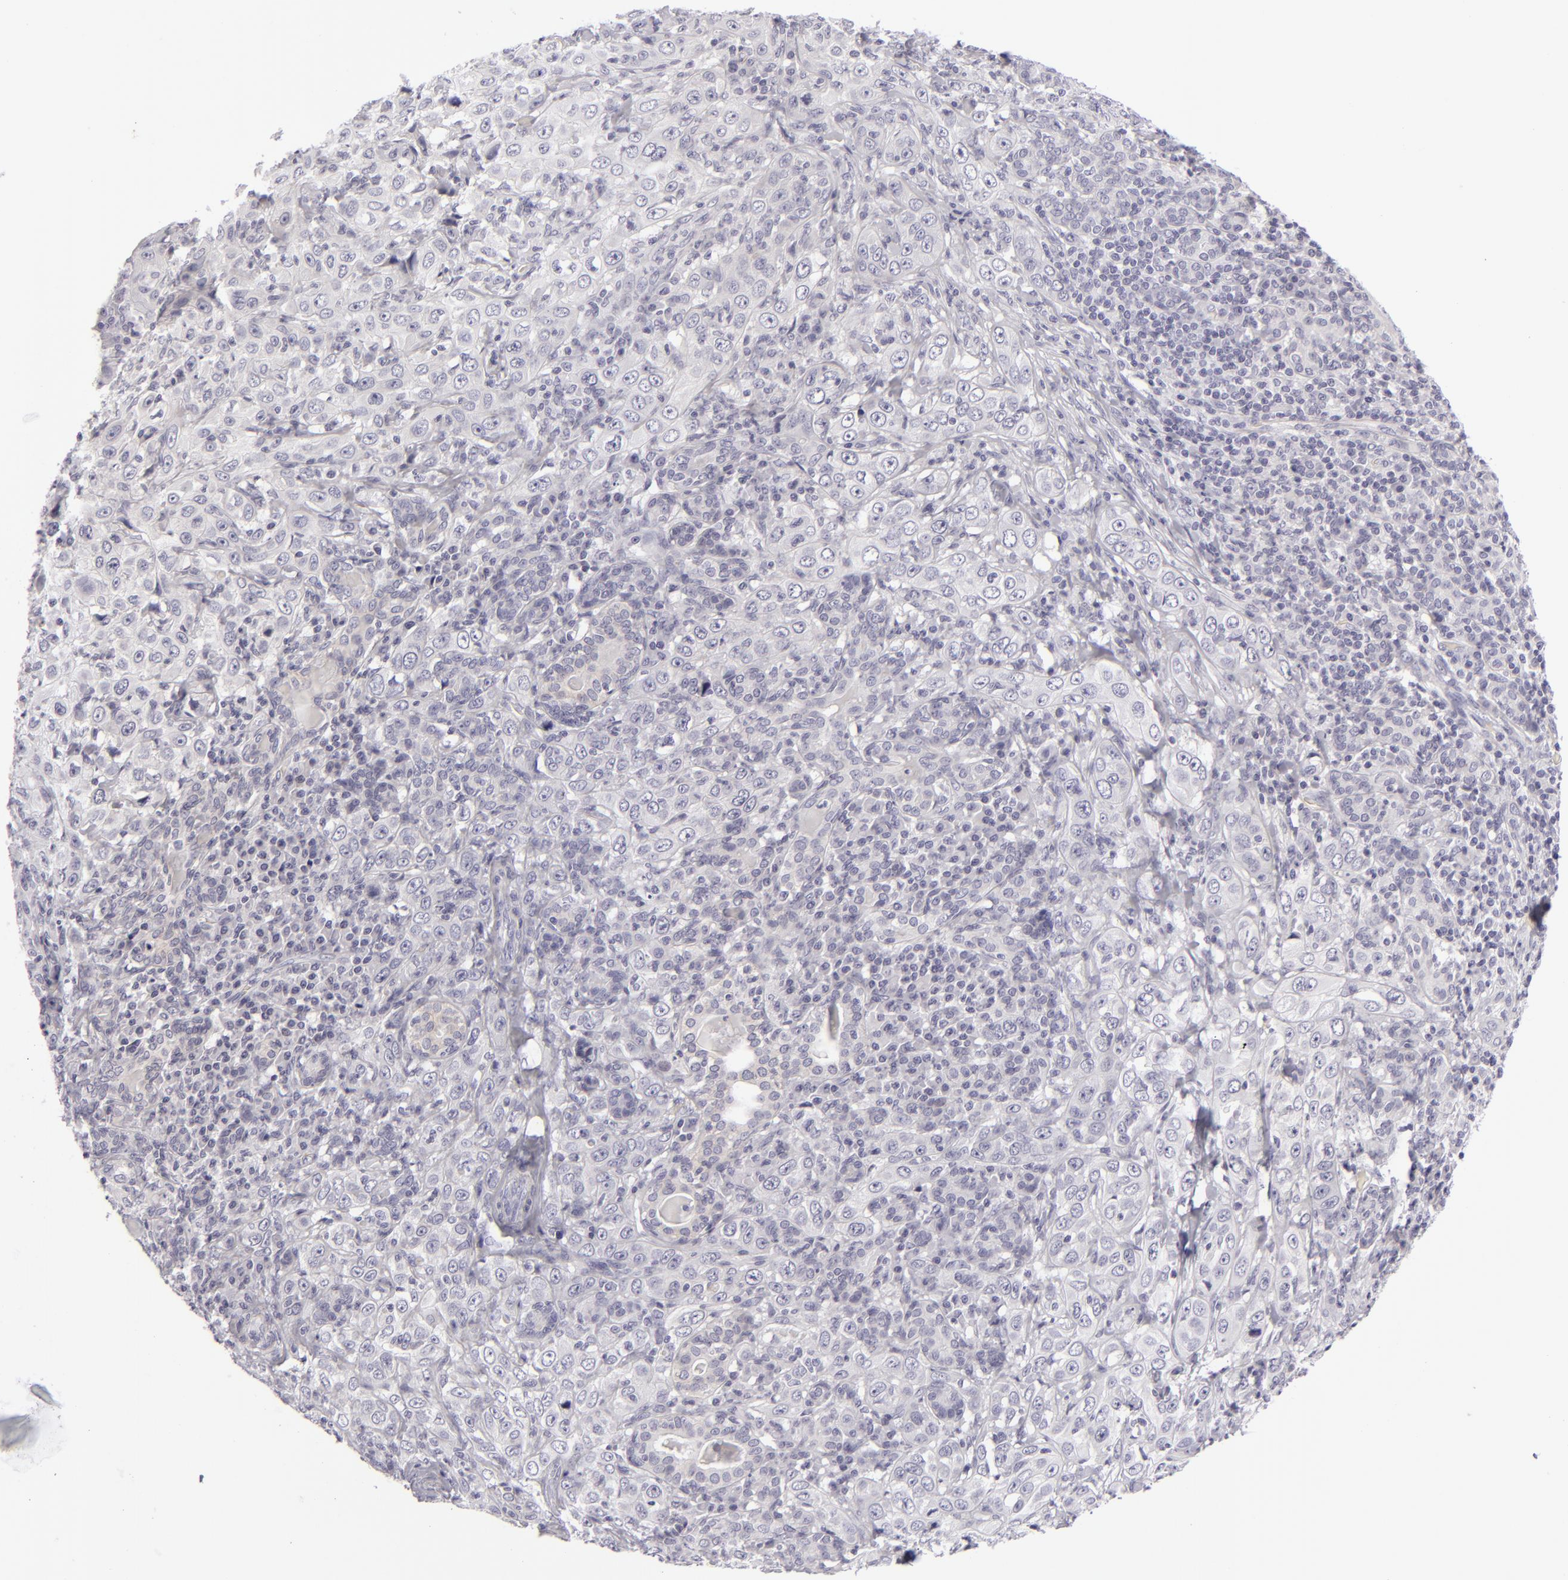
{"staining": {"intensity": "weak", "quantity": "<25%", "location": "cytoplasmic/membranous"}, "tissue": "skin cancer", "cell_type": "Tumor cells", "image_type": "cancer", "snomed": [{"axis": "morphology", "description": "Squamous cell carcinoma, NOS"}, {"axis": "topography", "description": "Skin"}], "caption": "An immunohistochemistry image of squamous cell carcinoma (skin) is shown. There is no staining in tumor cells of squamous cell carcinoma (skin). (DAB immunohistochemistry with hematoxylin counter stain).", "gene": "DLG4", "patient": {"sex": "male", "age": 84}}